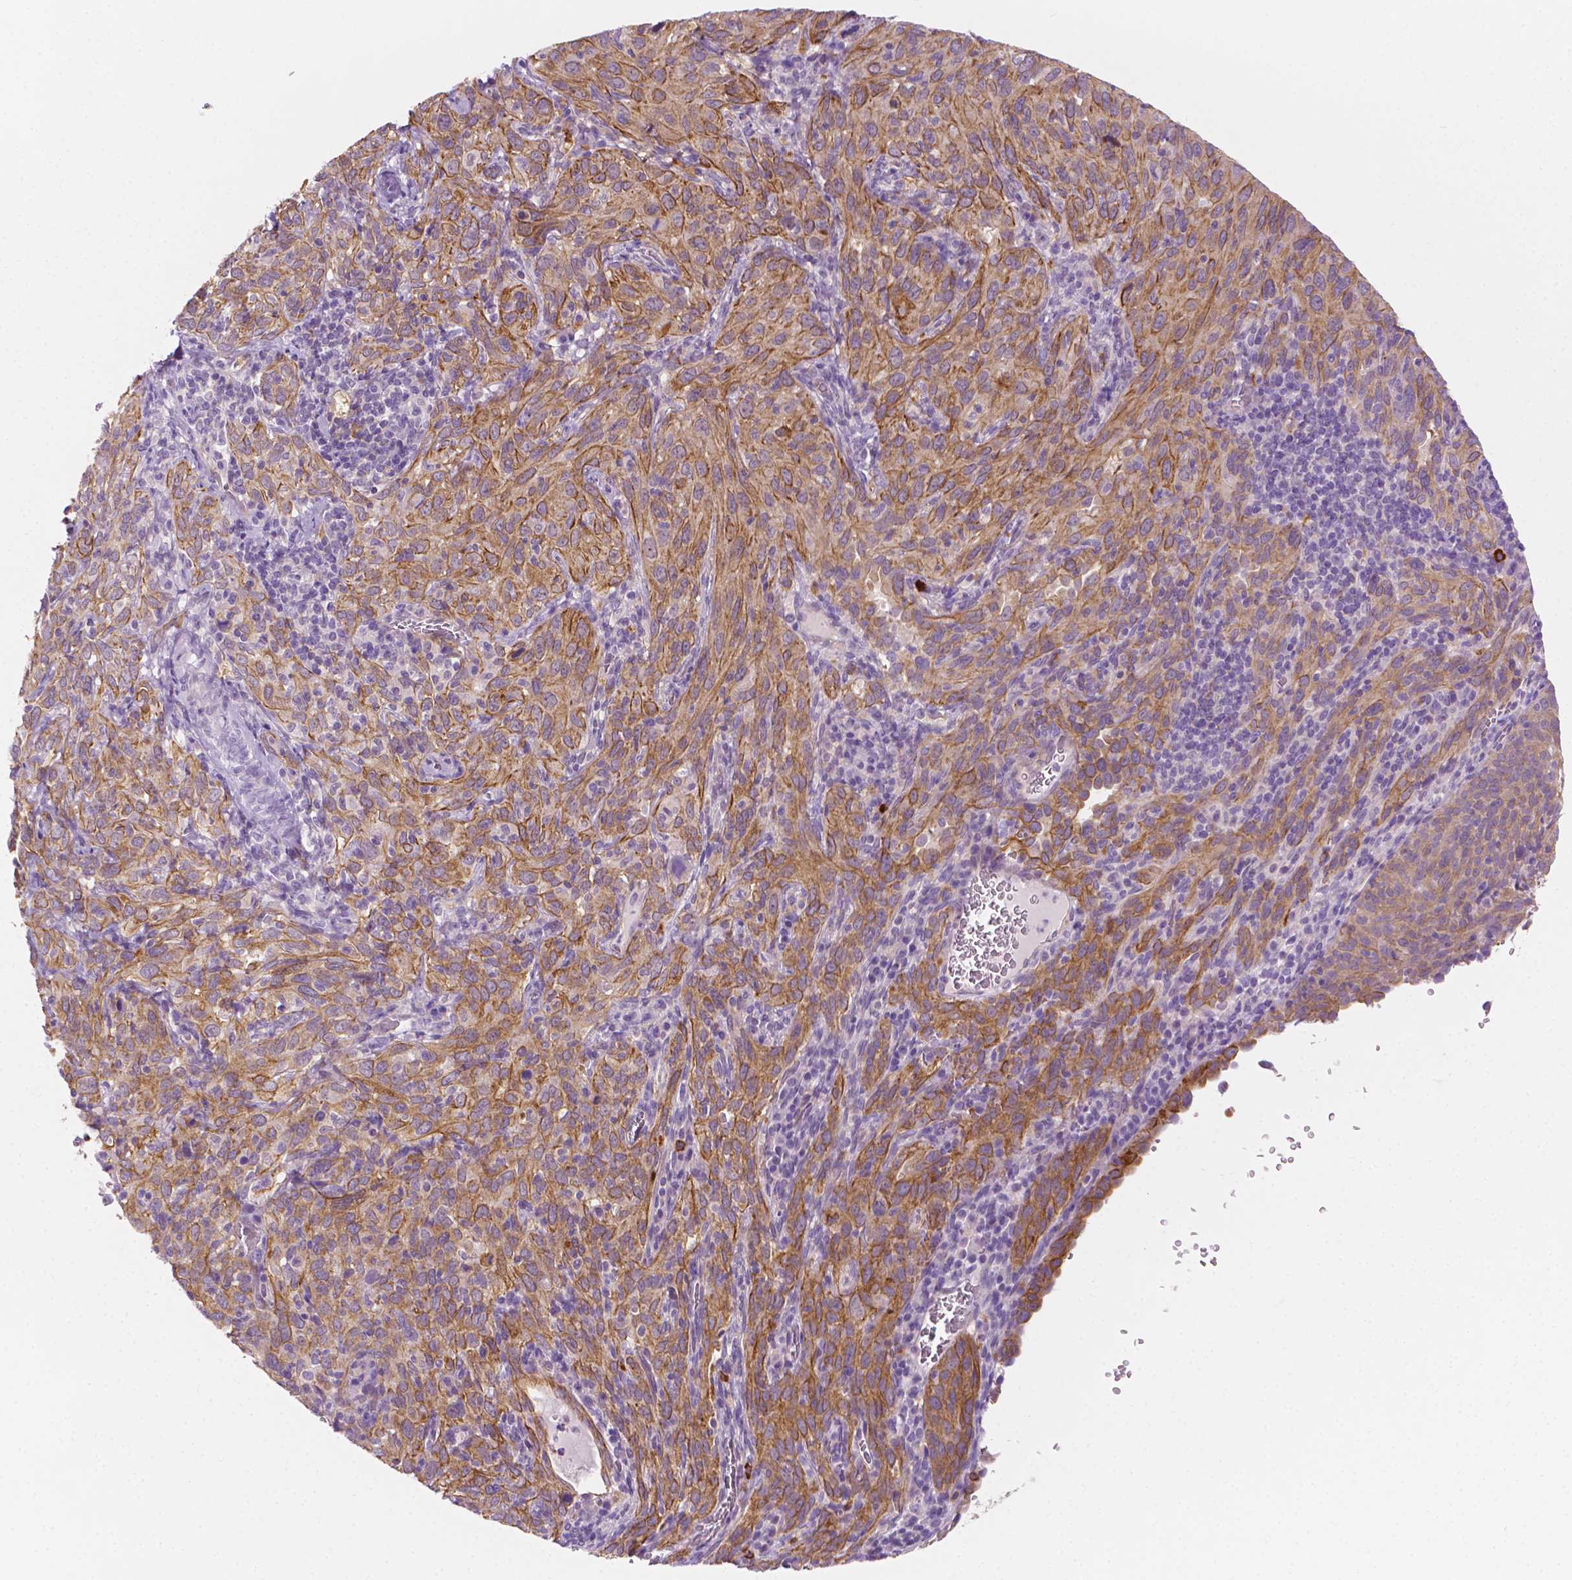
{"staining": {"intensity": "moderate", "quantity": ">75%", "location": "cytoplasmic/membranous"}, "tissue": "cervical cancer", "cell_type": "Tumor cells", "image_type": "cancer", "snomed": [{"axis": "morphology", "description": "Normal tissue, NOS"}, {"axis": "morphology", "description": "Squamous cell carcinoma, NOS"}, {"axis": "topography", "description": "Cervix"}], "caption": "Cervical squamous cell carcinoma tissue reveals moderate cytoplasmic/membranous expression in about >75% of tumor cells, visualized by immunohistochemistry.", "gene": "EPPK1", "patient": {"sex": "female", "age": 51}}